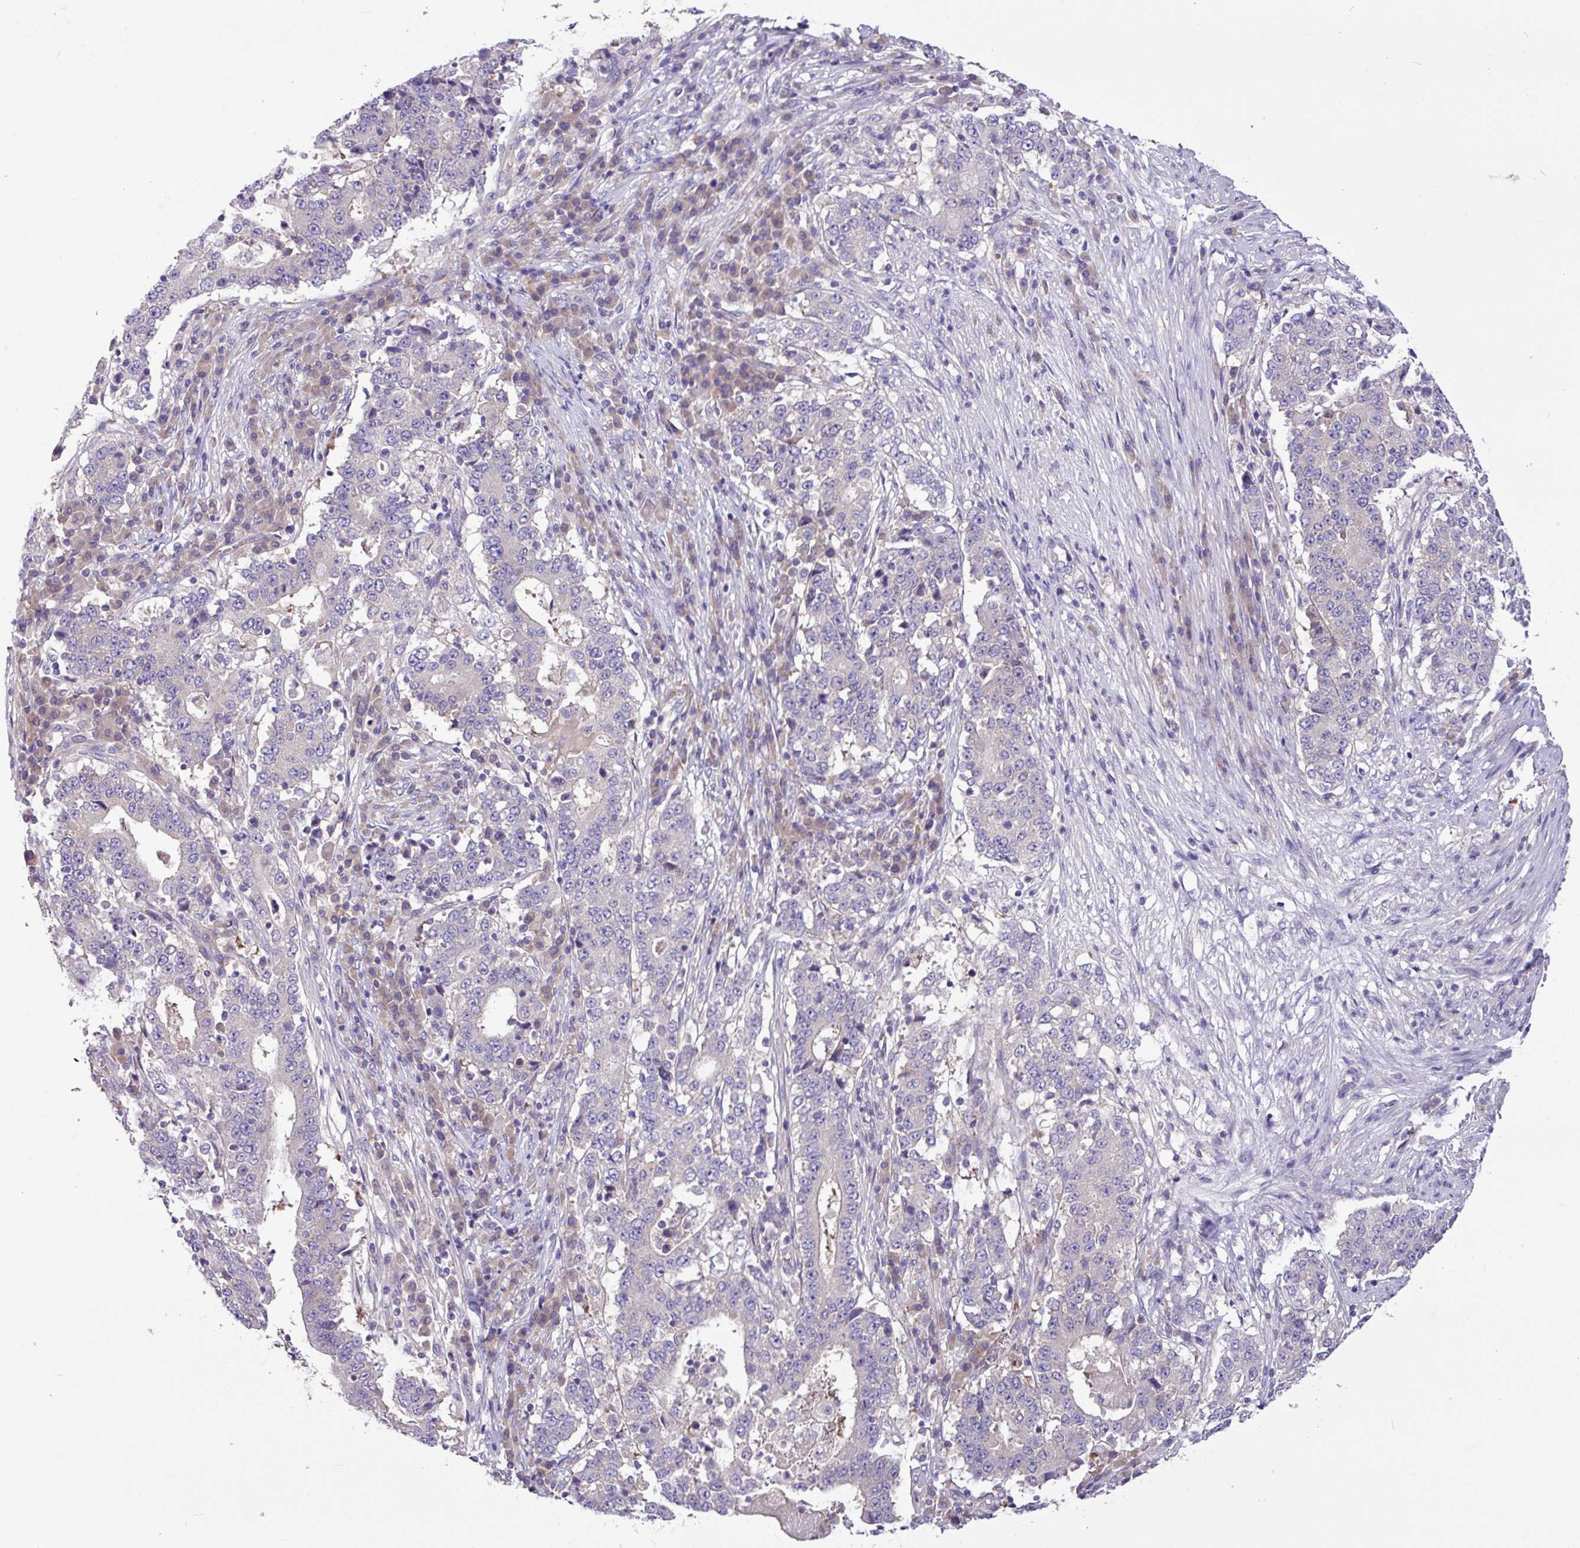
{"staining": {"intensity": "negative", "quantity": "none", "location": "none"}, "tissue": "stomach cancer", "cell_type": "Tumor cells", "image_type": "cancer", "snomed": [{"axis": "morphology", "description": "Adenocarcinoma, NOS"}, {"axis": "topography", "description": "Stomach"}], "caption": "Immunohistochemistry (IHC) of adenocarcinoma (stomach) demonstrates no expression in tumor cells.", "gene": "MROH2A", "patient": {"sex": "male", "age": 59}}